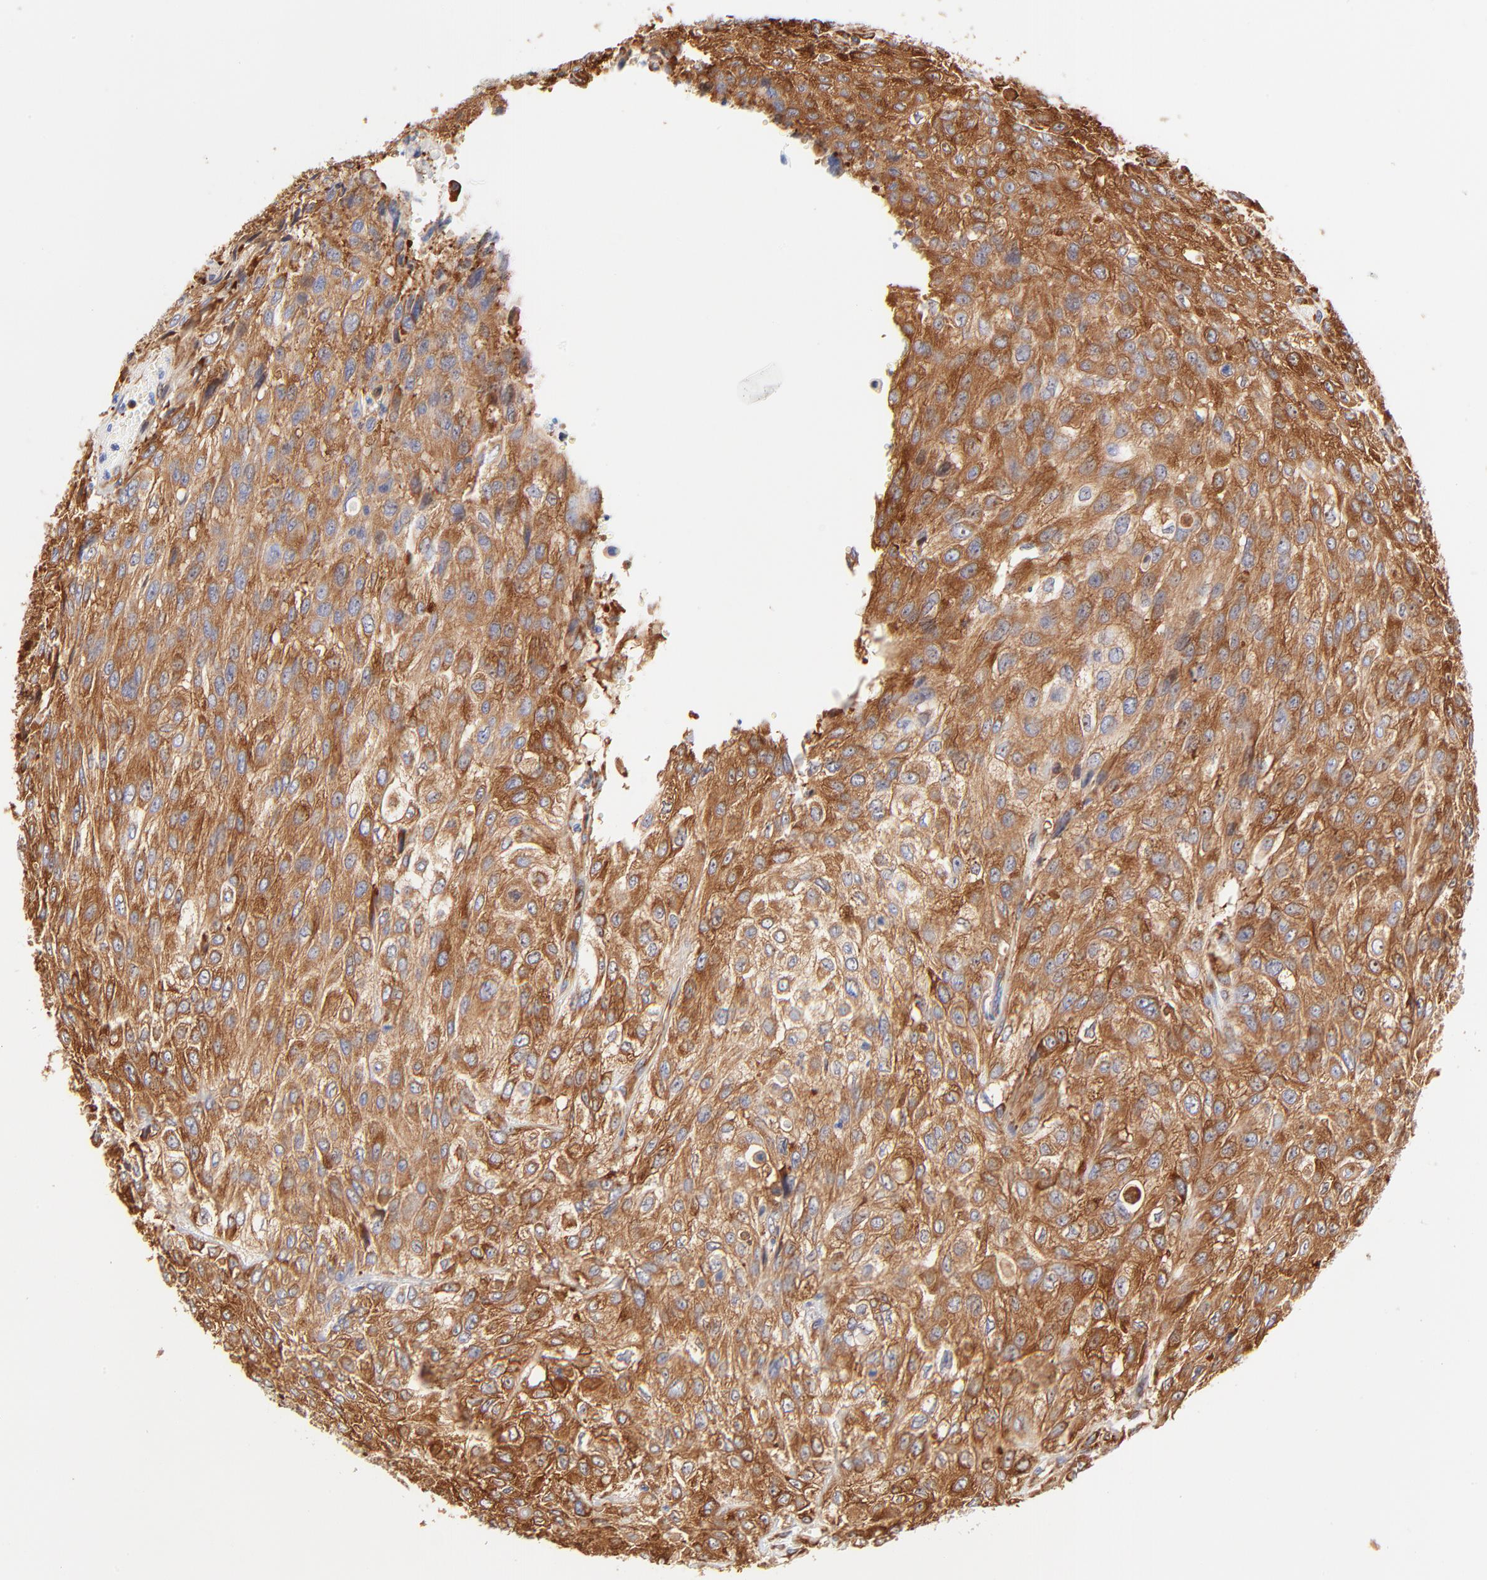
{"staining": {"intensity": "moderate", "quantity": ">75%", "location": "cytoplasmic/membranous"}, "tissue": "urothelial cancer", "cell_type": "Tumor cells", "image_type": "cancer", "snomed": [{"axis": "morphology", "description": "Urothelial carcinoma, High grade"}, {"axis": "topography", "description": "Urinary bladder"}], "caption": "IHC of urothelial carcinoma (high-grade) shows medium levels of moderate cytoplasmic/membranous expression in about >75% of tumor cells. The staining was performed using DAB, with brown indicating positive protein expression. Nuclei are stained blue with hematoxylin.", "gene": "RPL27", "patient": {"sex": "male", "age": 57}}